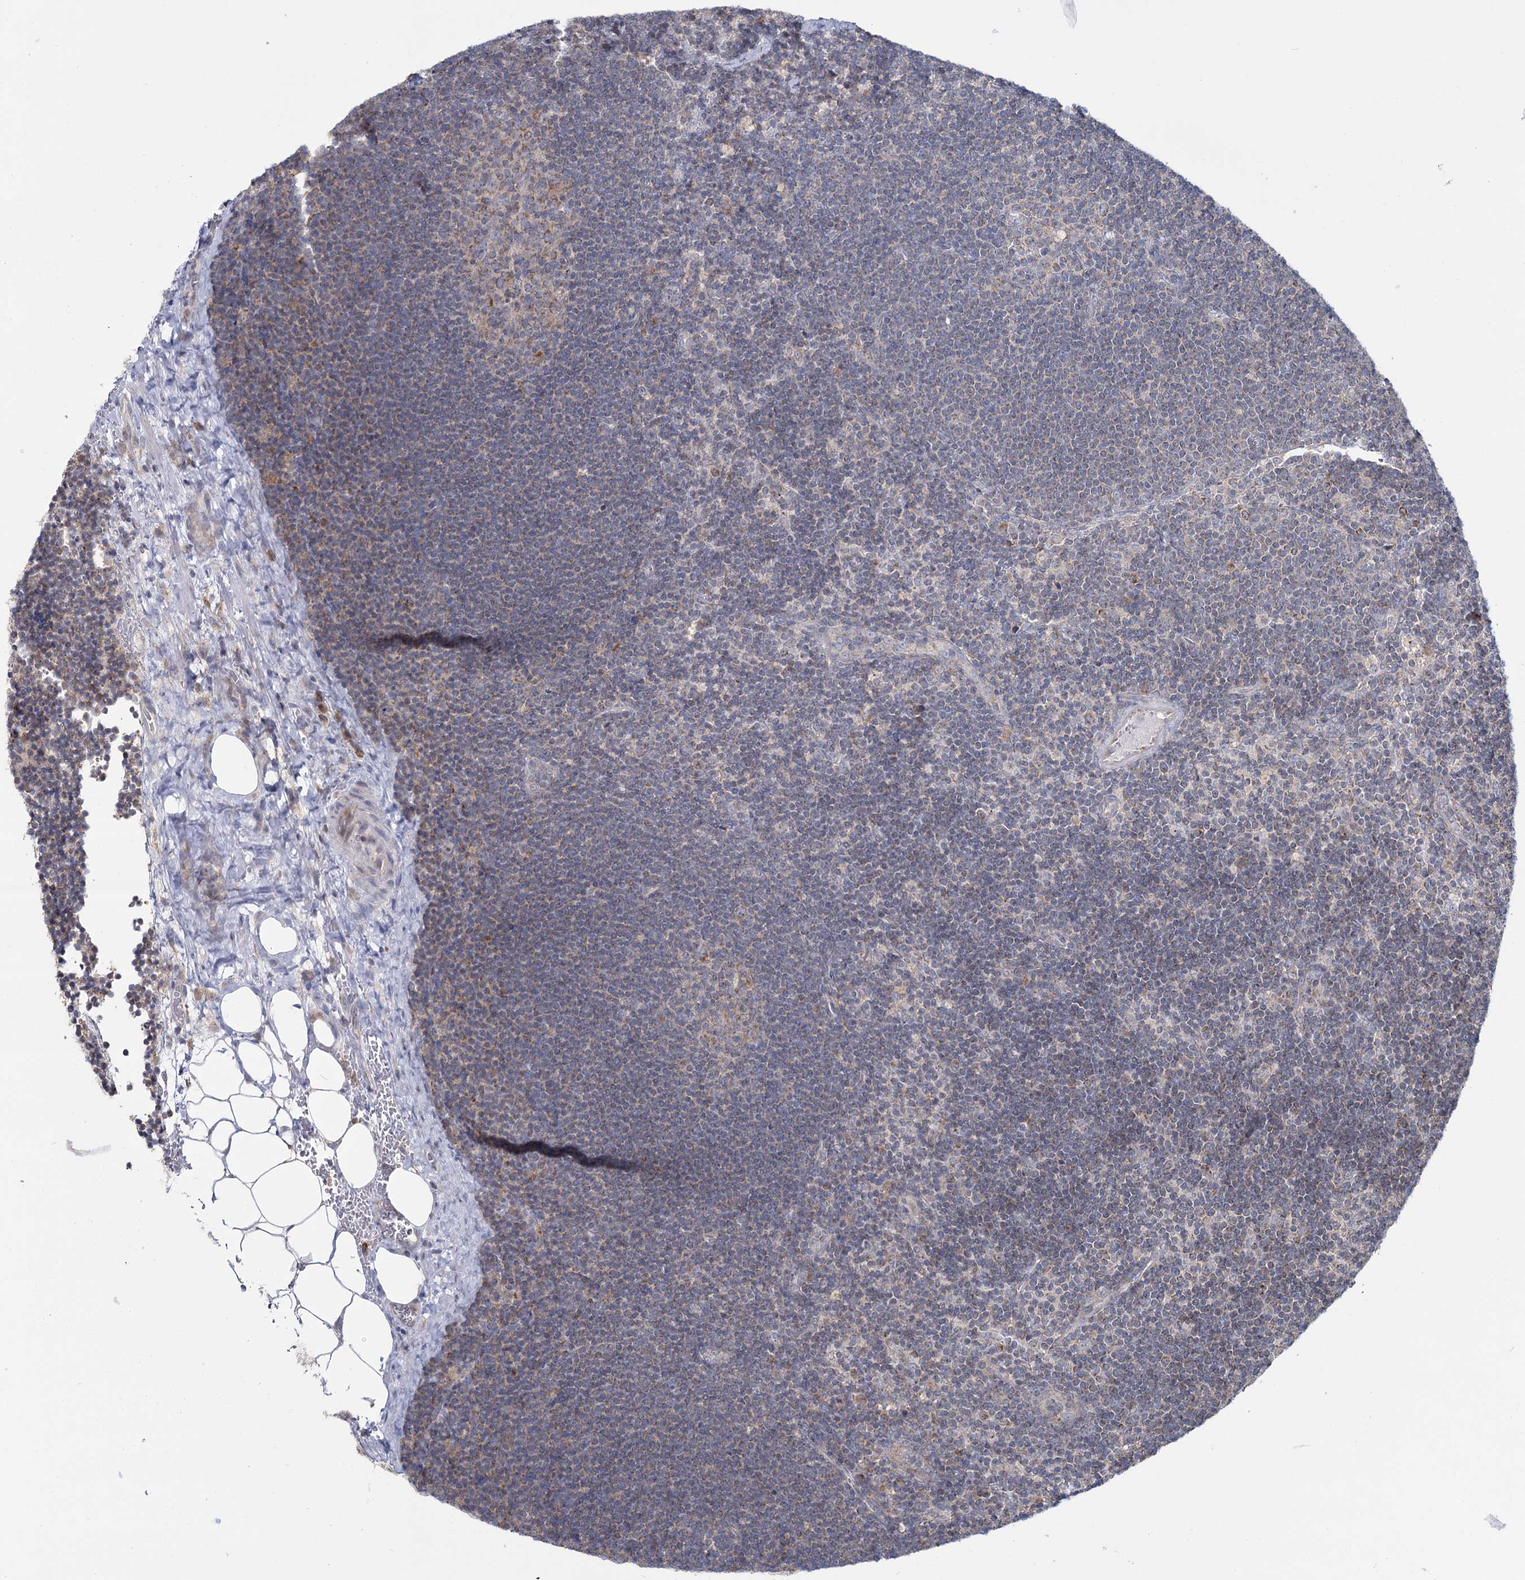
{"staining": {"intensity": "moderate", "quantity": "<25%", "location": "cytoplasmic/membranous"}, "tissue": "lymph node", "cell_type": "Germinal center cells", "image_type": "normal", "snomed": [{"axis": "morphology", "description": "Normal tissue, NOS"}, {"axis": "topography", "description": "Lymph node"}], "caption": "Germinal center cells reveal low levels of moderate cytoplasmic/membranous expression in about <25% of cells in normal human lymph node.", "gene": "ACOX2", "patient": {"sex": "male", "age": 24}}